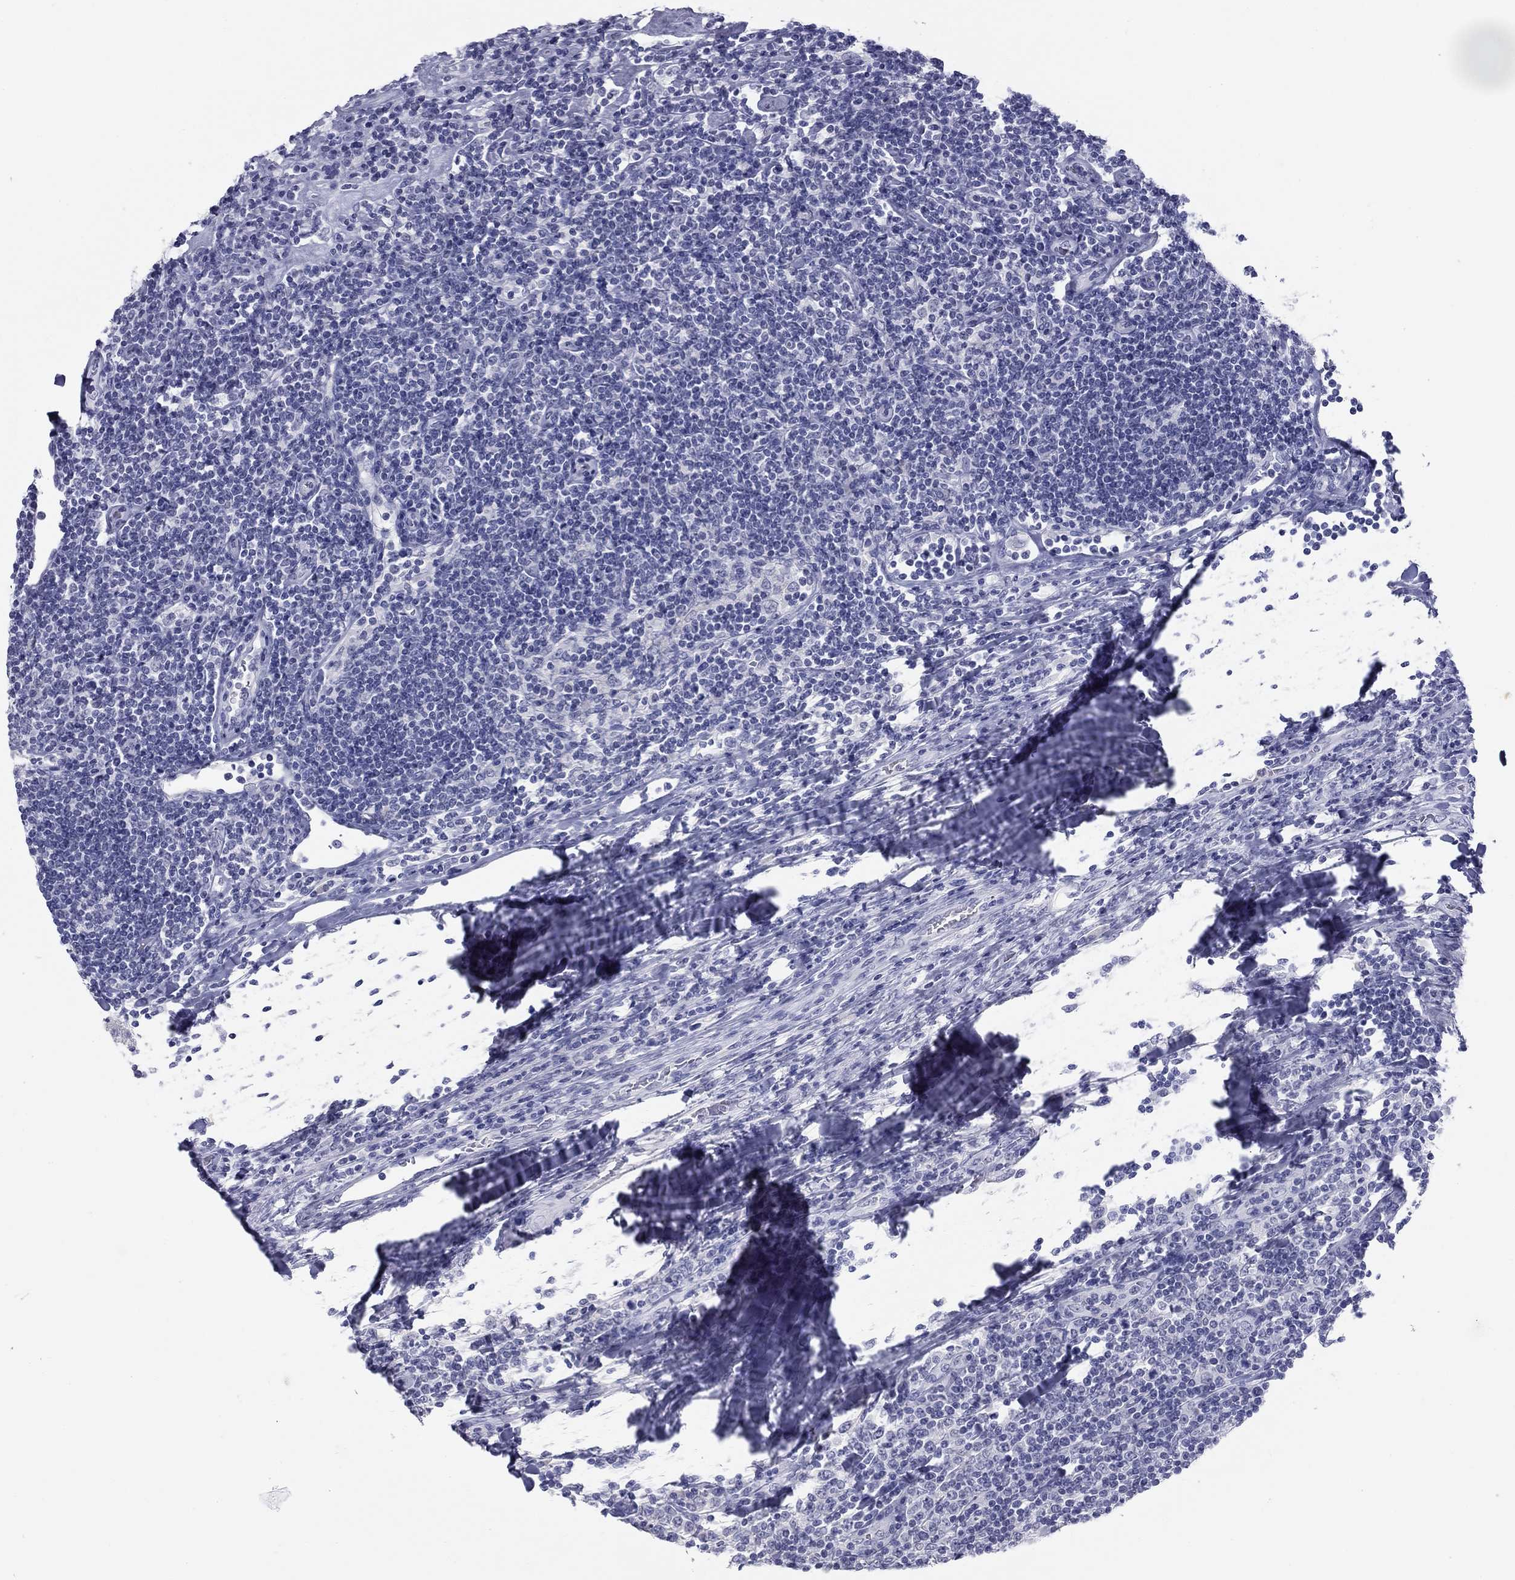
{"staining": {"intensity": "negative", "quantity": "none", "location": "none"}, "tissue": "lymphoma", "cell_type": "Tumor cells", "image_type": "cancer", "snomed": [{"axis": "morphology", "description": "Hodgkin's disease, NOS"}, {"axis": "topography", "description": "Lymph node"}], "caption": "Human Hodgkin's disease stained for a protein using IHC displays no positivity in tumor cells.", "gene": "KRT75", "patient": {"sex": "male", "age": 40}}